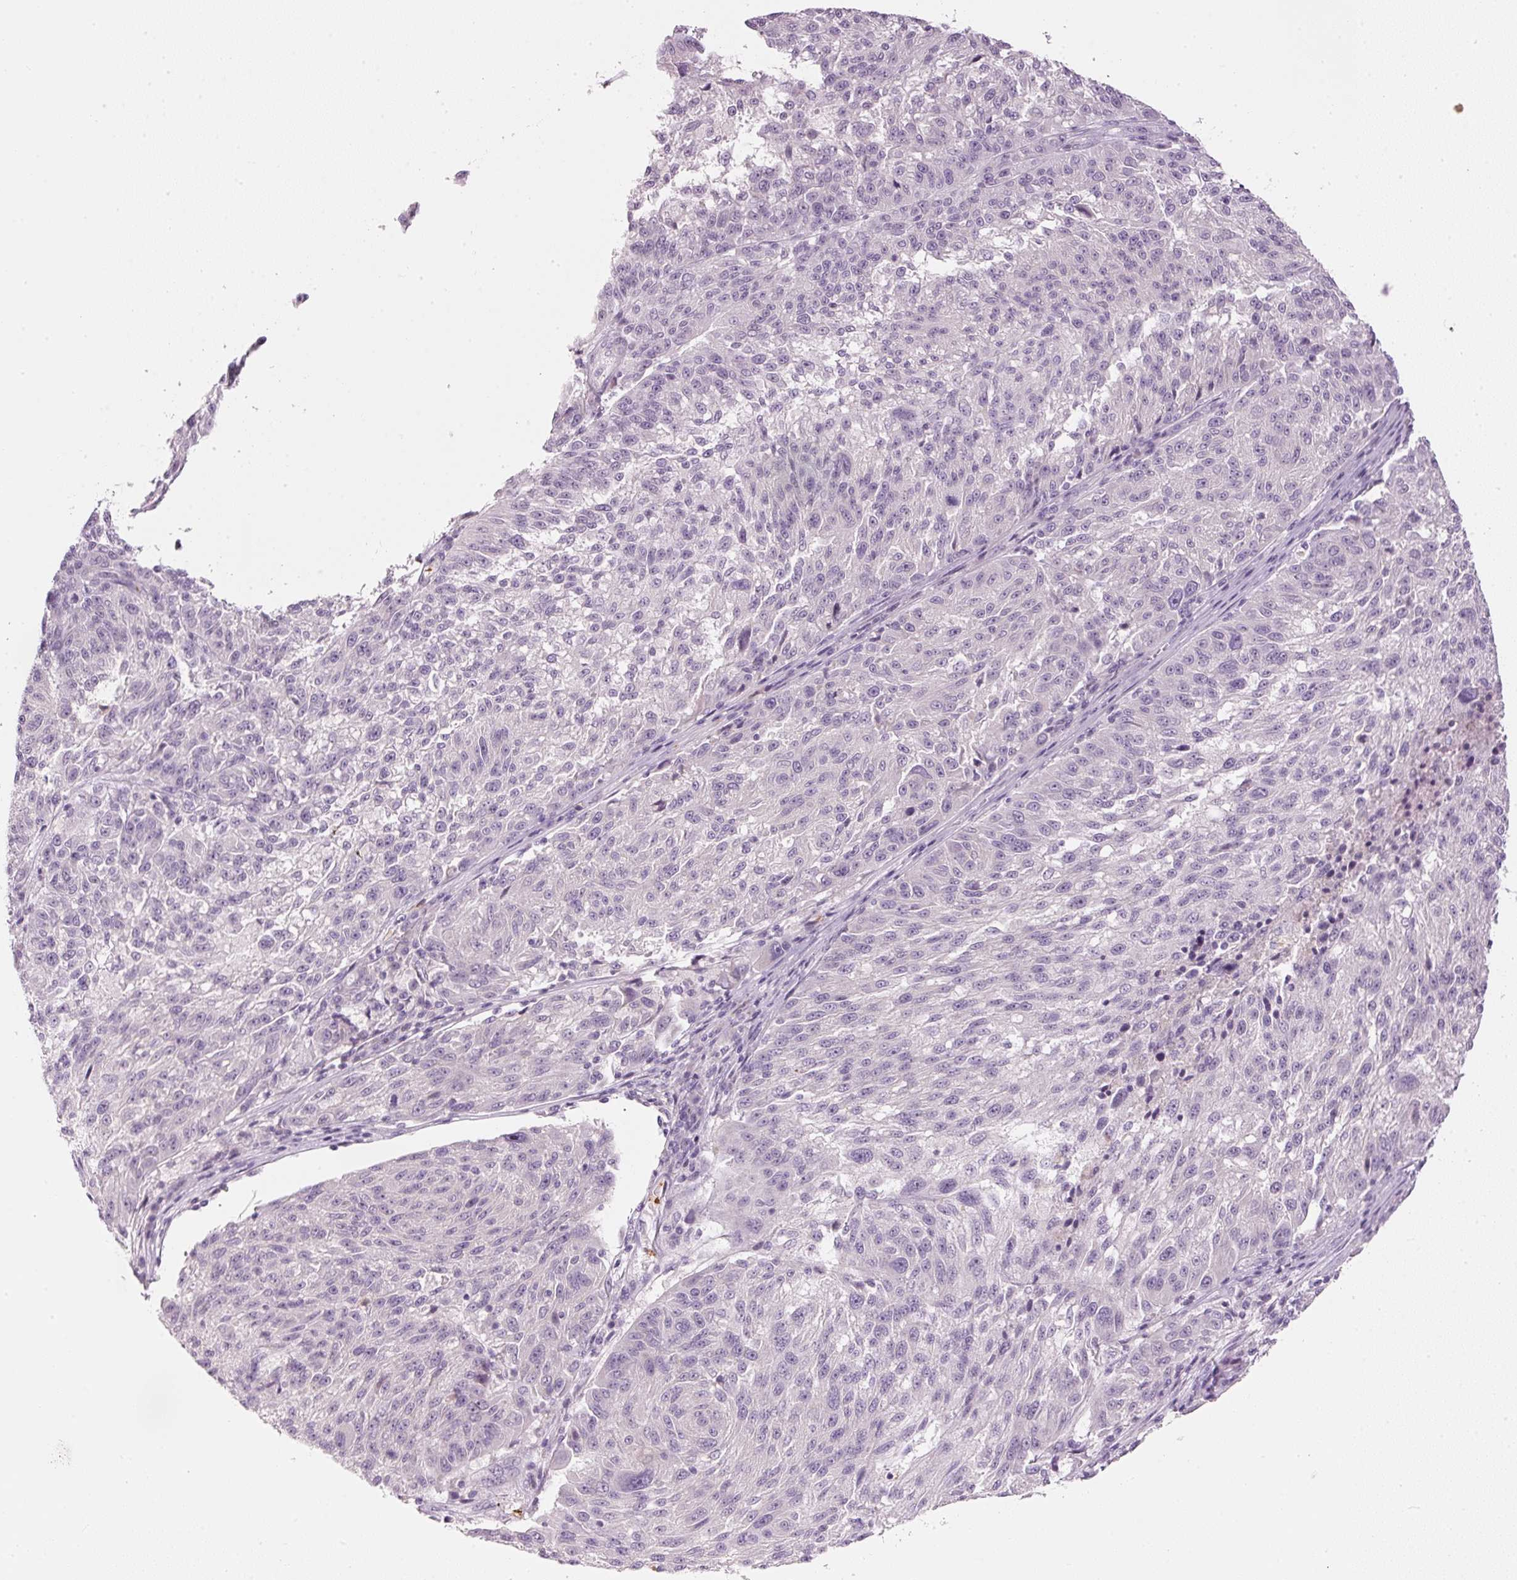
{"staining": {"intensity": "negative", "quantity": "none", "location": "none"}, "tissue": "melanoma", "cell_type": "Tumor cells", "image_type": "cancer", "snomed": [{"axis": "morphology", "description": "Malignant melanoma, NOS"}, {"axis": "topography", "description": "Skin"}], "caption": "Tumor cells are negative for protein expression in human melanoma. (Brightfield microscopy of DAB immunohistochemistry (IHC) at high magnification).", "gene": "LECT2", "patient": {"sex": "male", "age": 53}}